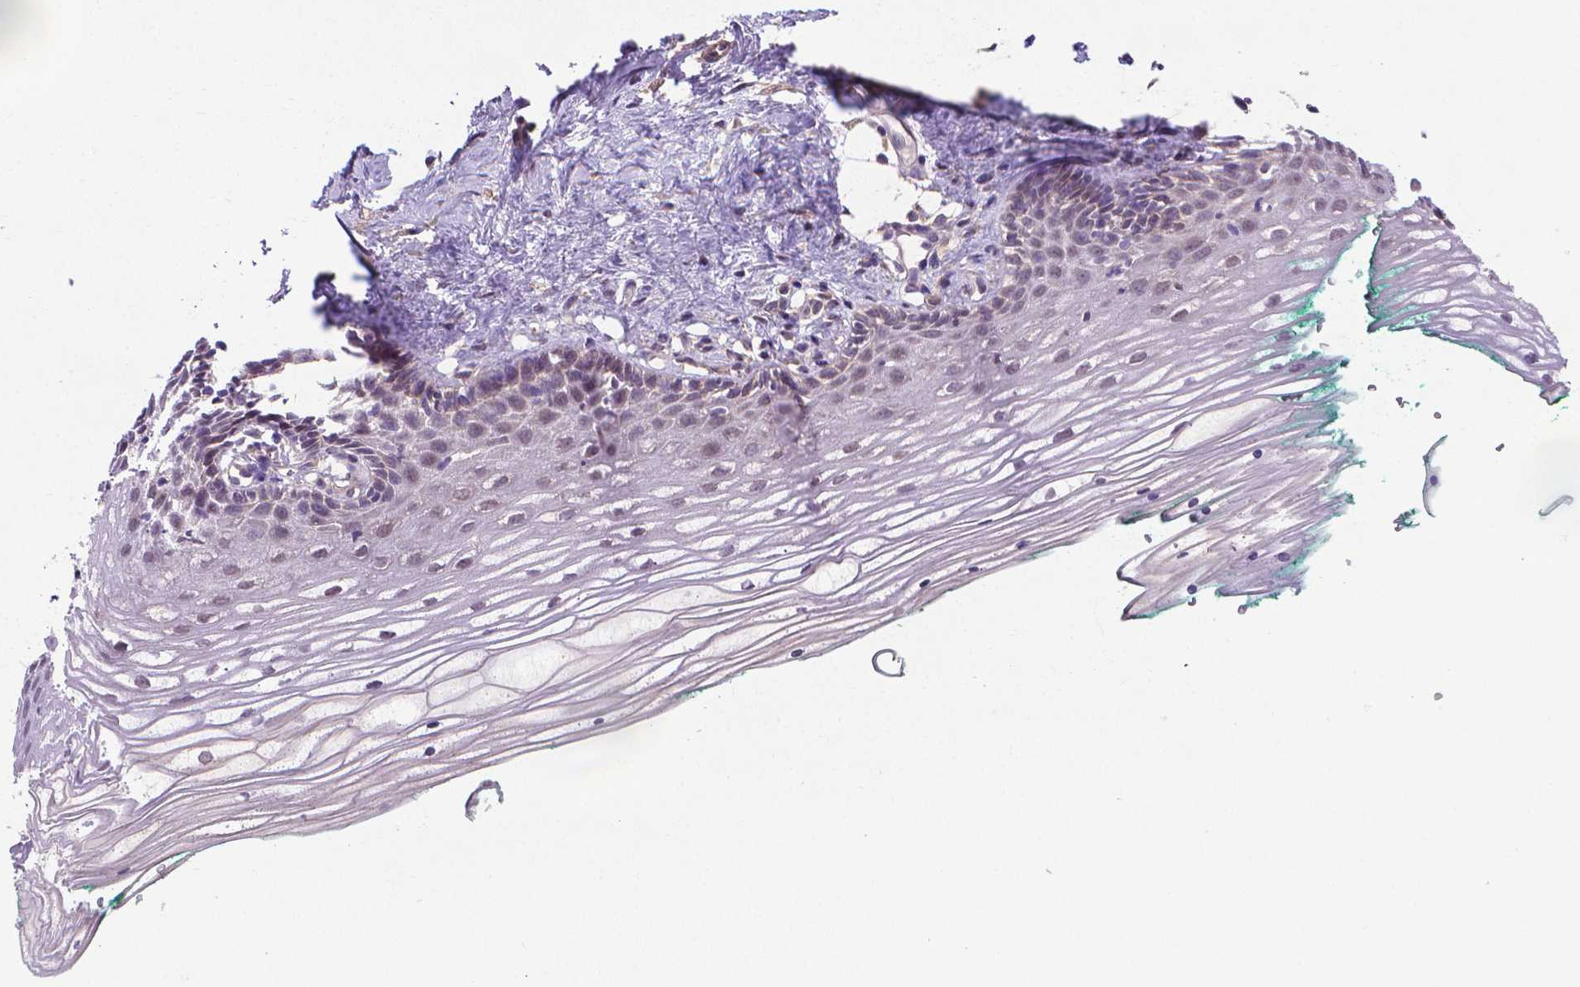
{"staining": {"intensity": "weak", "quantity": "<25%", "location": "cytoplasmic/membranous"}, "tissue": "vagina", "cell_type": "Squamous epithelial cells", "image_type": "normal", "snomed": [{"axis": "morphology", "description": "Normal tissue, NOS"}, {"axis": "topography", "description": "Vagina"}], "caption": "Squamous epithelial cells show no significant positivity in benign vagina. (Brightfield microscopy of DAB (3,3'-diaminobenzidine) immunohistochemistry at high magnification).", "gene": "GPR63", "patient": {"sex": "female", "age": 42}}